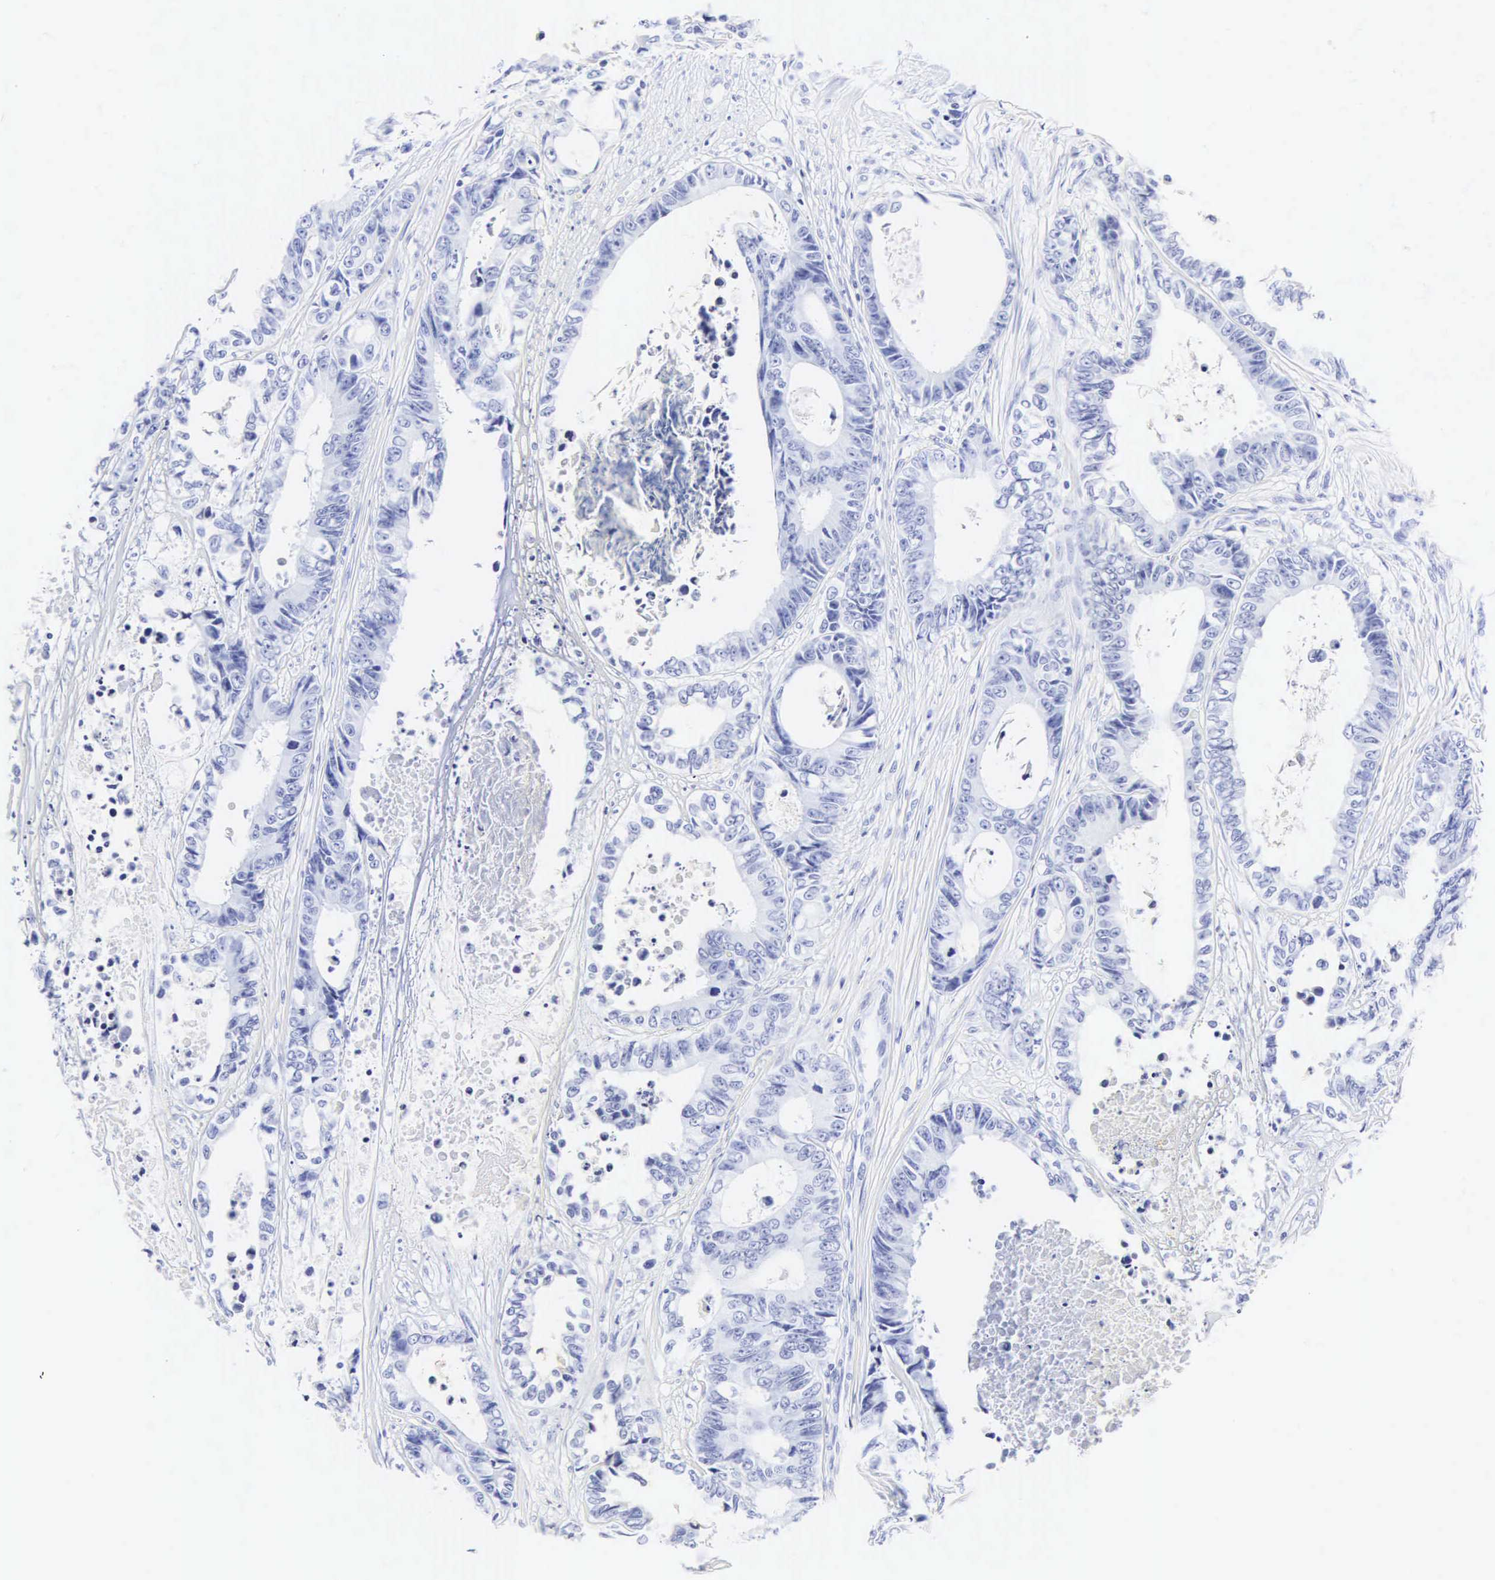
{"staining": {"intensity": "negative", "quantity": "none", "location": "none"}, "tissue": "colorectal cancer", "cell_type": "Tumor cells", "image_type": "cancer", "snomed": [{"axis": "morphology", "description": "Adenocarcinoma, NOS"}, {"axis": "topography", "description": "Rectum"}], "caption": "A histopathology image of colorectal cancer stained for a protein reveals no brown staining in tumor cells. Nuclei are stained in blue.", "gene": "CGB3", "patient": {"sex": "female", "age": 98}}